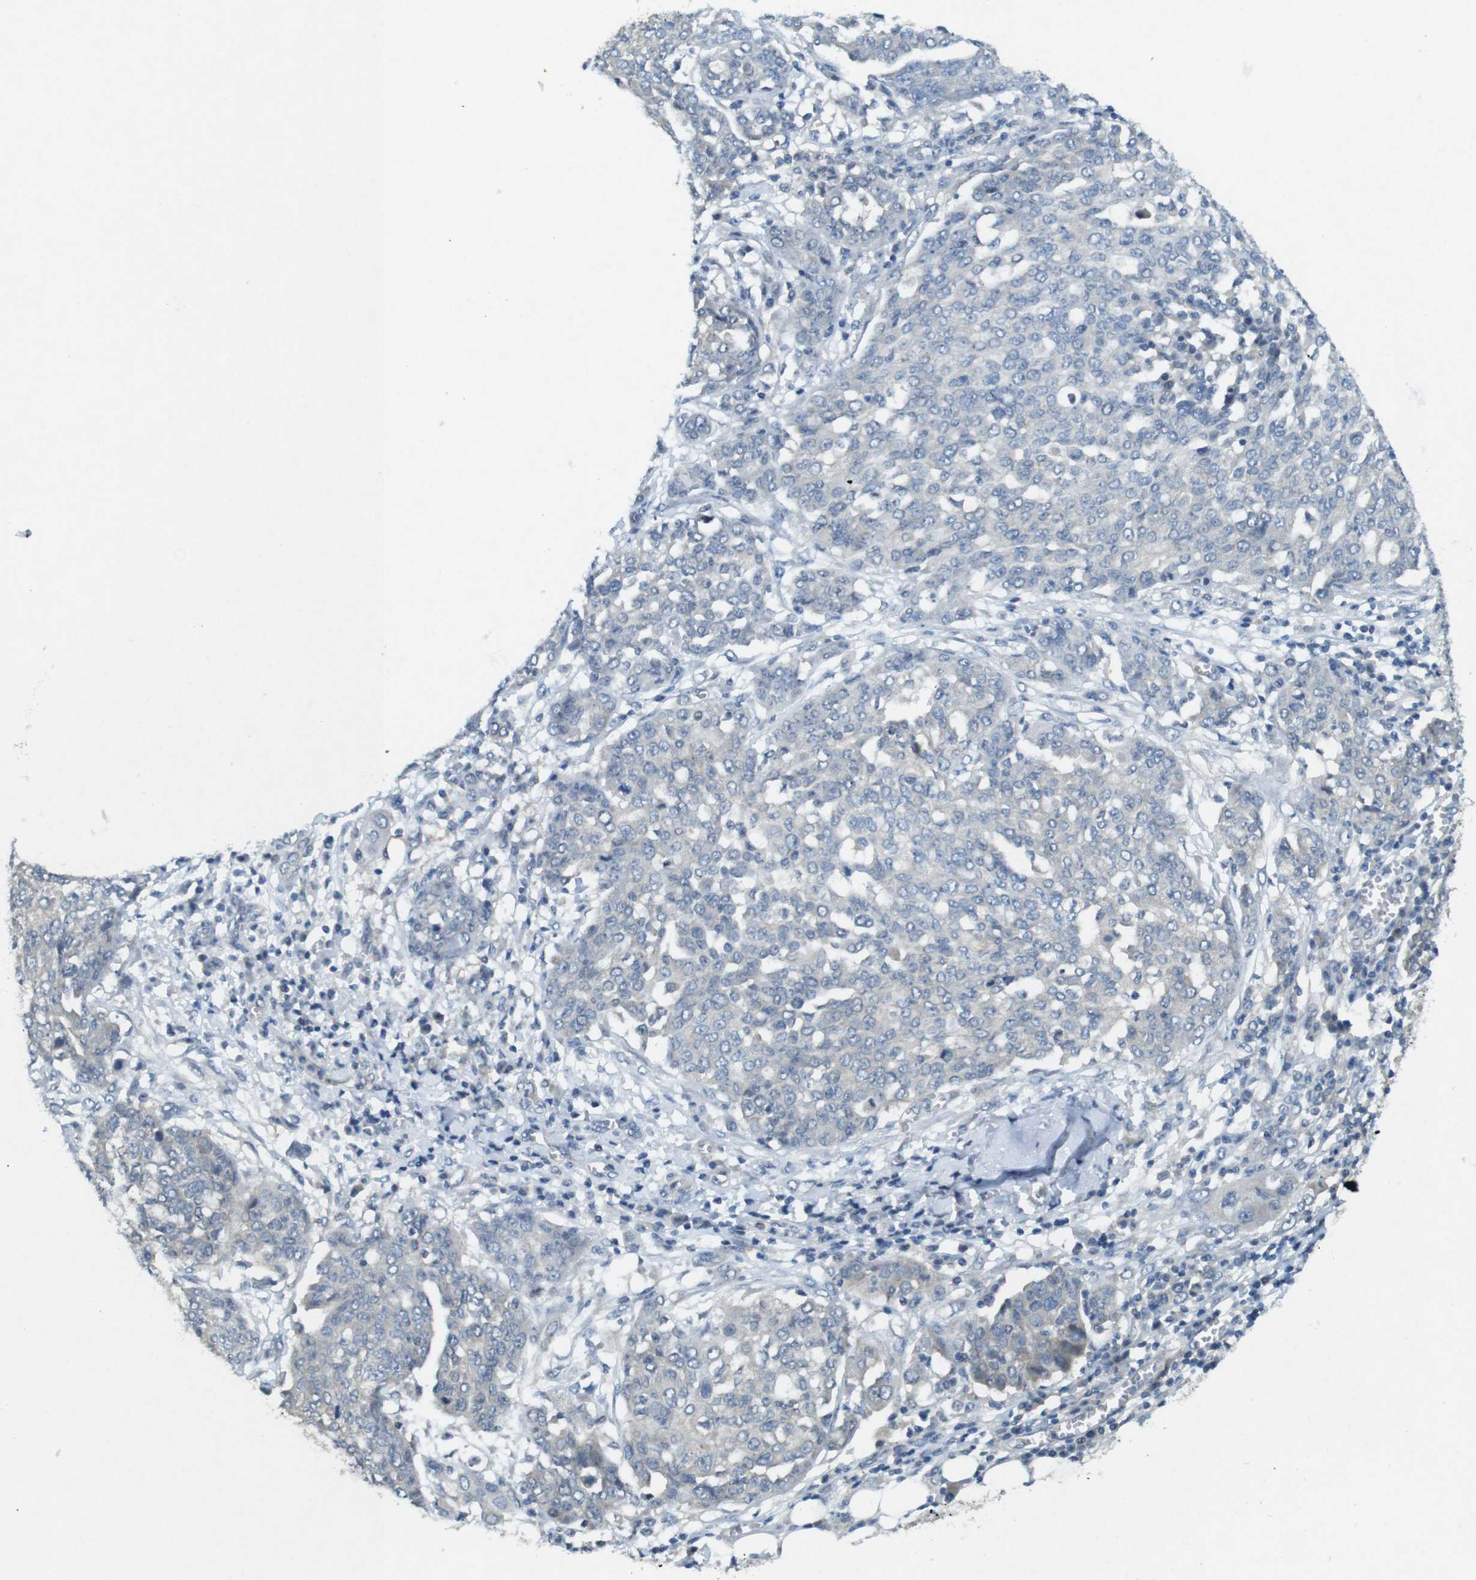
{"staining": {"intensity": "negative", "quantity": "none", "location": "none"}, "tissue": "ovarian cancer", "cell_type": "Tumor cells", "image_type": "cancer", "snomed": [{"axis": "morphology", "description": "Cystadenocarcinoma, serous, NOS"}, {"axis": "topography", "description": "Soft tissue"}, {"axis": "topography", "description": "Ovary"}], "caption": "This is an IHC image of human ovarian serous cystadenocarcinoma. There is no staining in tumor cells.", "gene": "SUGT1", "patient": {"sex": "female", "age": 57}}